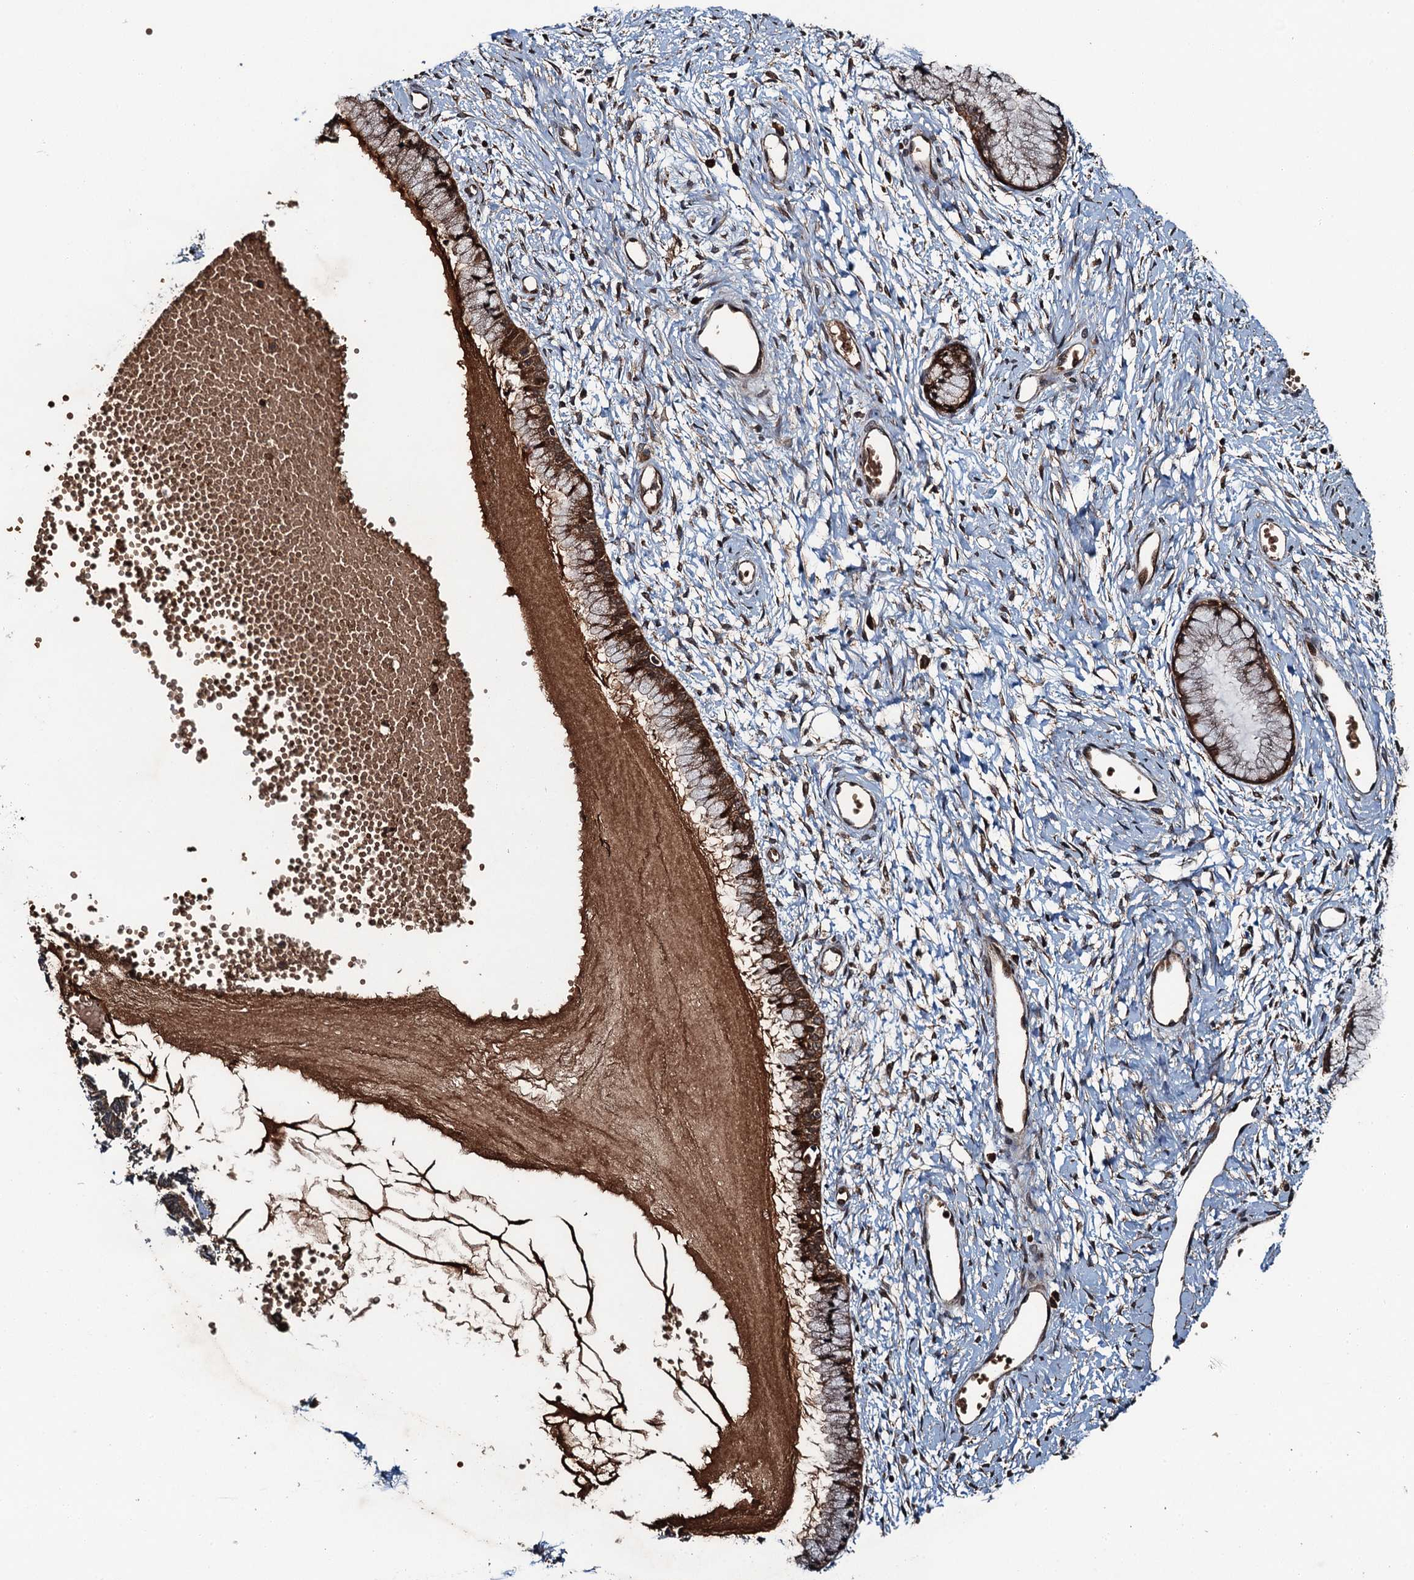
{"staining": {"intensity": "moderate", "quantity": "25%-75%", "location": "cytoplasmic/membranous"}, "tissue": "cervix", "cell_type": "Glandular cells", "image_type": "normal", "snomed": [{"axis": "morphology", "description": "Normal tissue, NOS"}, {"axis": "topography", "description": "Cervix"}], "caption": "A brown stain shows moderate cytoplasmic/membranous positivity of a protein in glandular cells of benign cervix. (Brightfield microscopy of DAB IHC at high magnification).", "gene": "SNX32", "patient": {"sex": "female", "age": 42}}